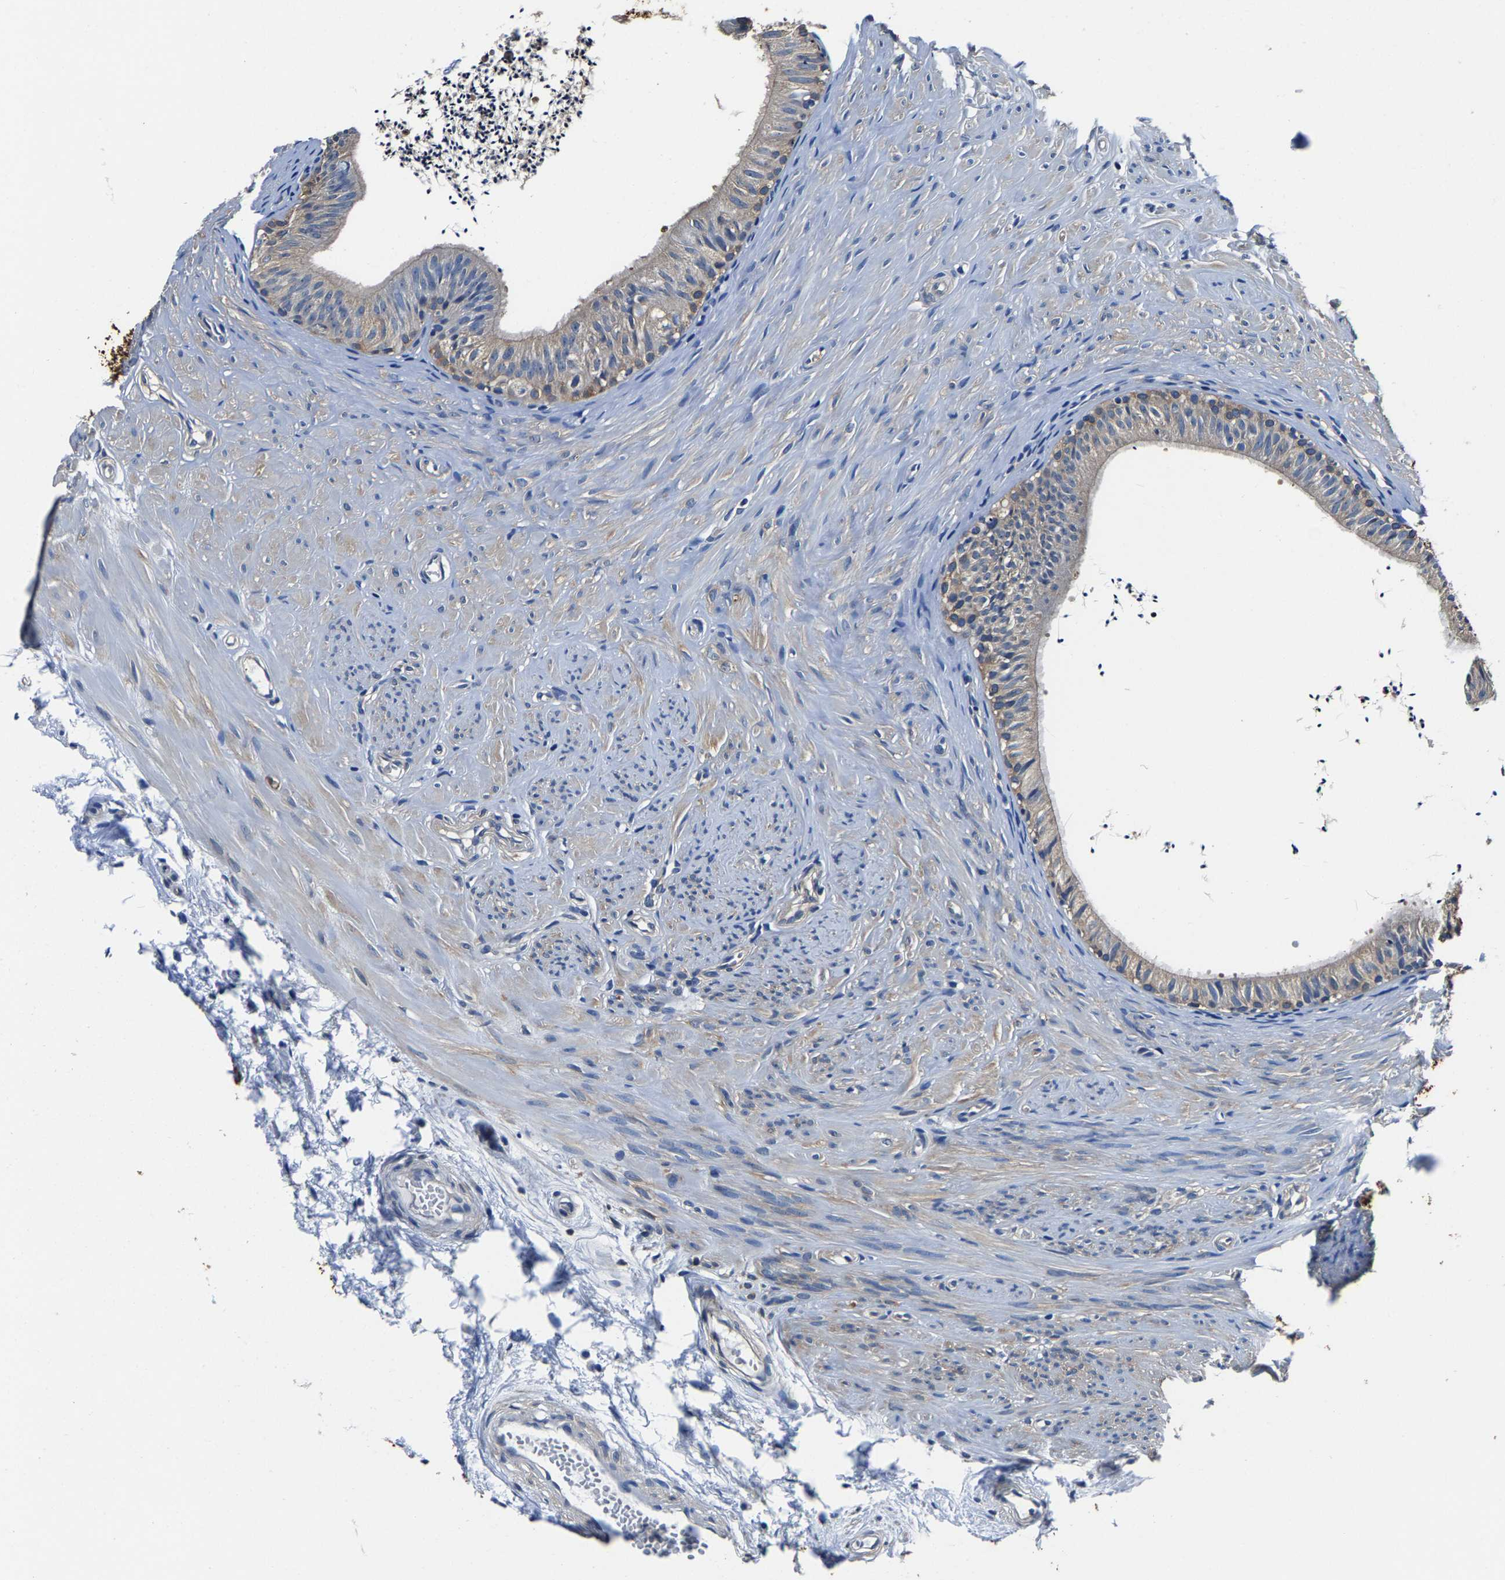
{"staining": {"intensity": "moderate", "quantity": "<25%", "location": "cytoplasmic/membranous"}, "tissue": "epididymis", "cell_type": "Glandular cells", "image_type": "normal", "snomed": [{"axis": "morphology", "description": "Normal tissue, NOS"}, {"axis": "topography", "description": "Epididymis"}], "caption": "DAB (3,3'-diaminobenzidine) immunohistochemical staining of normal epididymis reveals moderate cytoplasmic/membranous protein positivity in about <25% of glandular cells.", "gene": "ALDOB", "patient": {"sex": "male", "age": 56}}